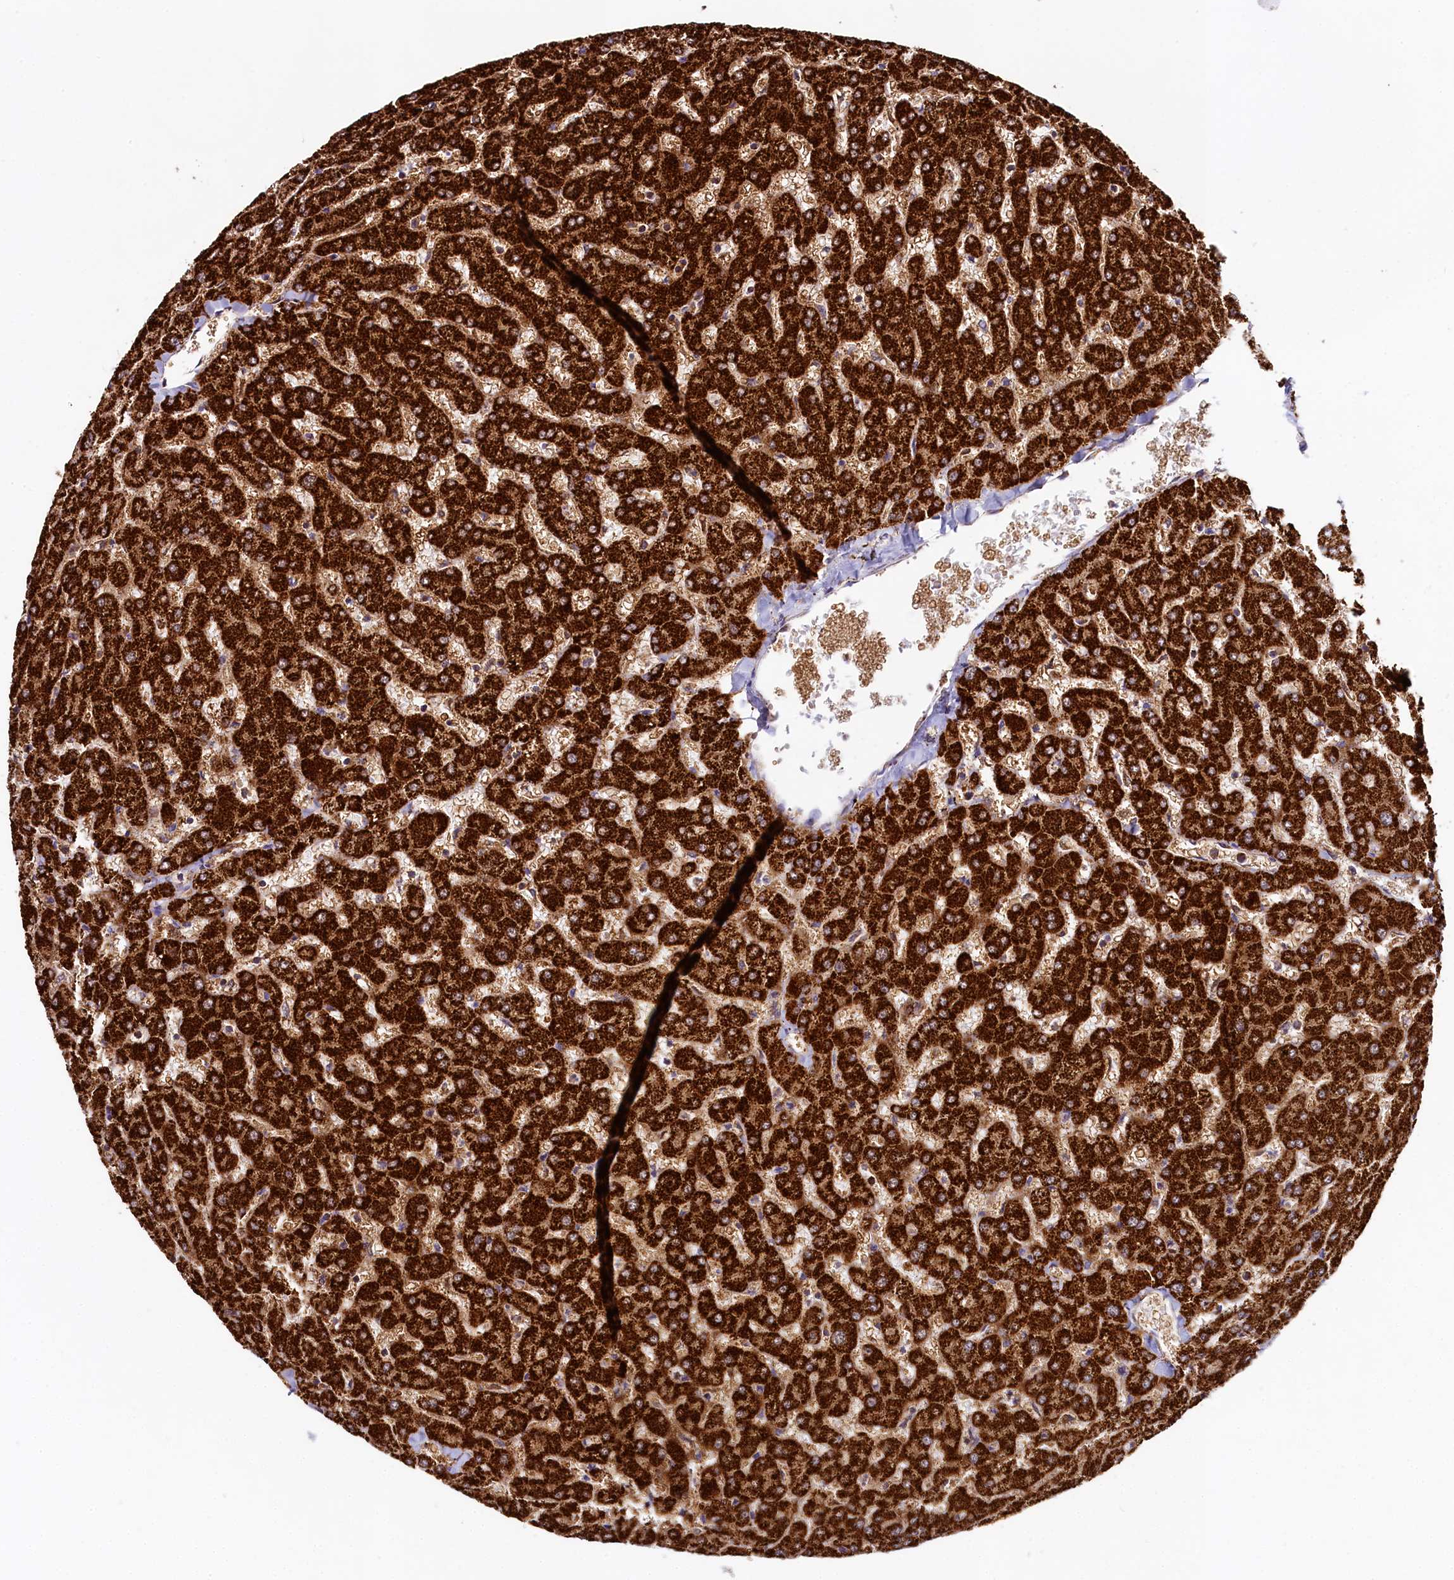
{"staining": {"intensity": "strong", "quantity": ">75%", "location": "cytoplasmic/membranous"}, "tissue": "liver", "cell_type": "Cholangiocytes", "image_type": "normal", "snomed": [{"axis": "morphology", "description": "Normal tissue, NOS"}, {"axis": "topography", "description": "Liver"}], "caption": "Cholangiocytes show high levels of strong cytoplasmic/membranous expression in about >75% of cells in benign liver.", "gene": "CLYBL", "patient": {"sex": "female", "age": 63}}